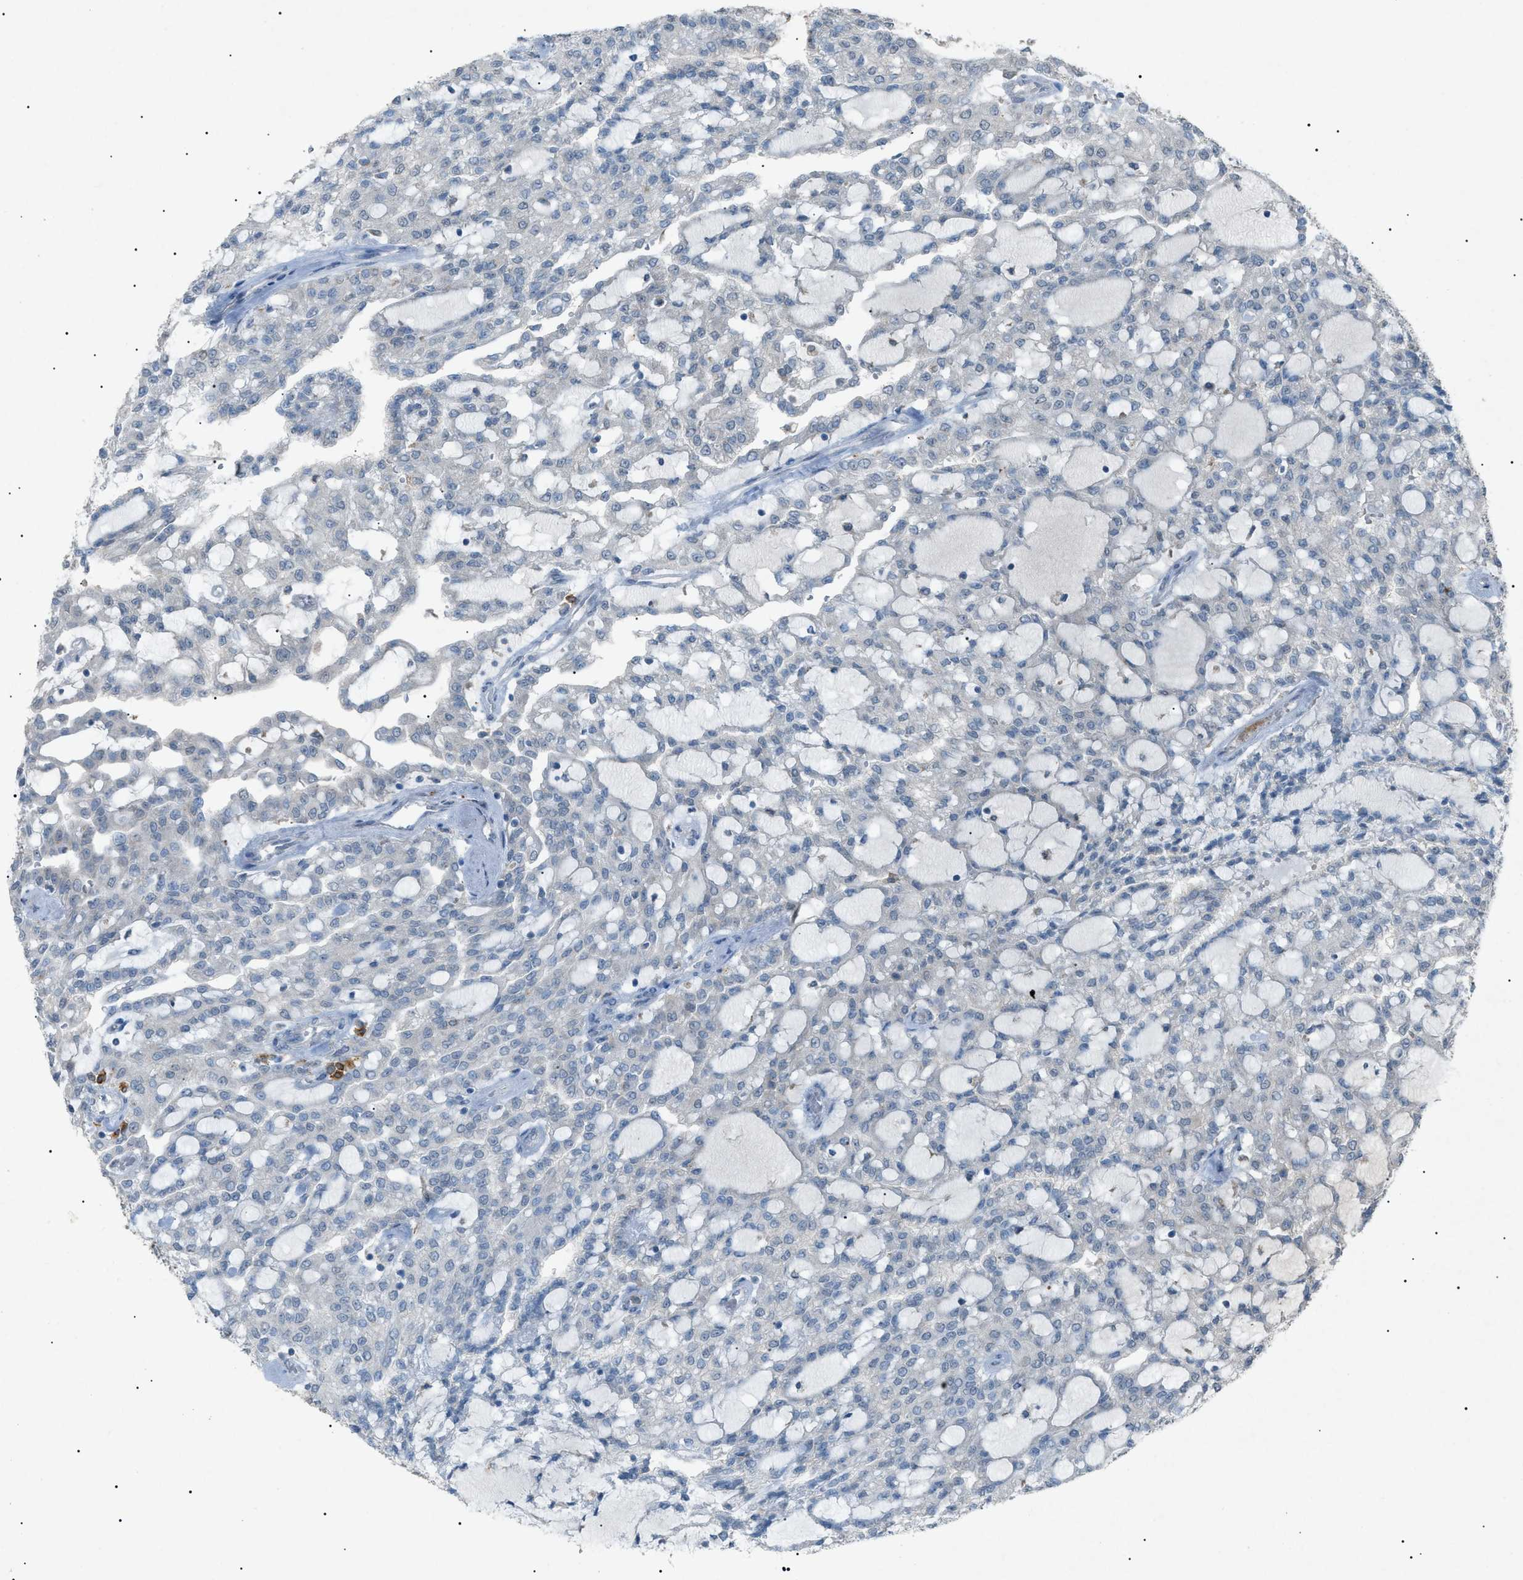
{"staining": {"intensity": "negative", "quantity": "none", "location": "none"}, "tissue": "renal cancer", "cell_type": "Tumor cells", "image_type": "cancer", "snomed": [{"axis": "morphology", "description": "Adenocarcinoma, NOS"}, {"axis": "topography", "description": "Kidney"}], "caption": "Immunohistochemistry (IHC) micrograph of human renal adenocarcinoma stained for a protein (brown), which shows no positivity in tumor cells. Brightfield microscopy of immunohistochemistry stained with DAB (brown) and hematoxylin (blue), captured at high magnification.", "gene": "BTK", "patient": {"sex": "male", "age": 63}}